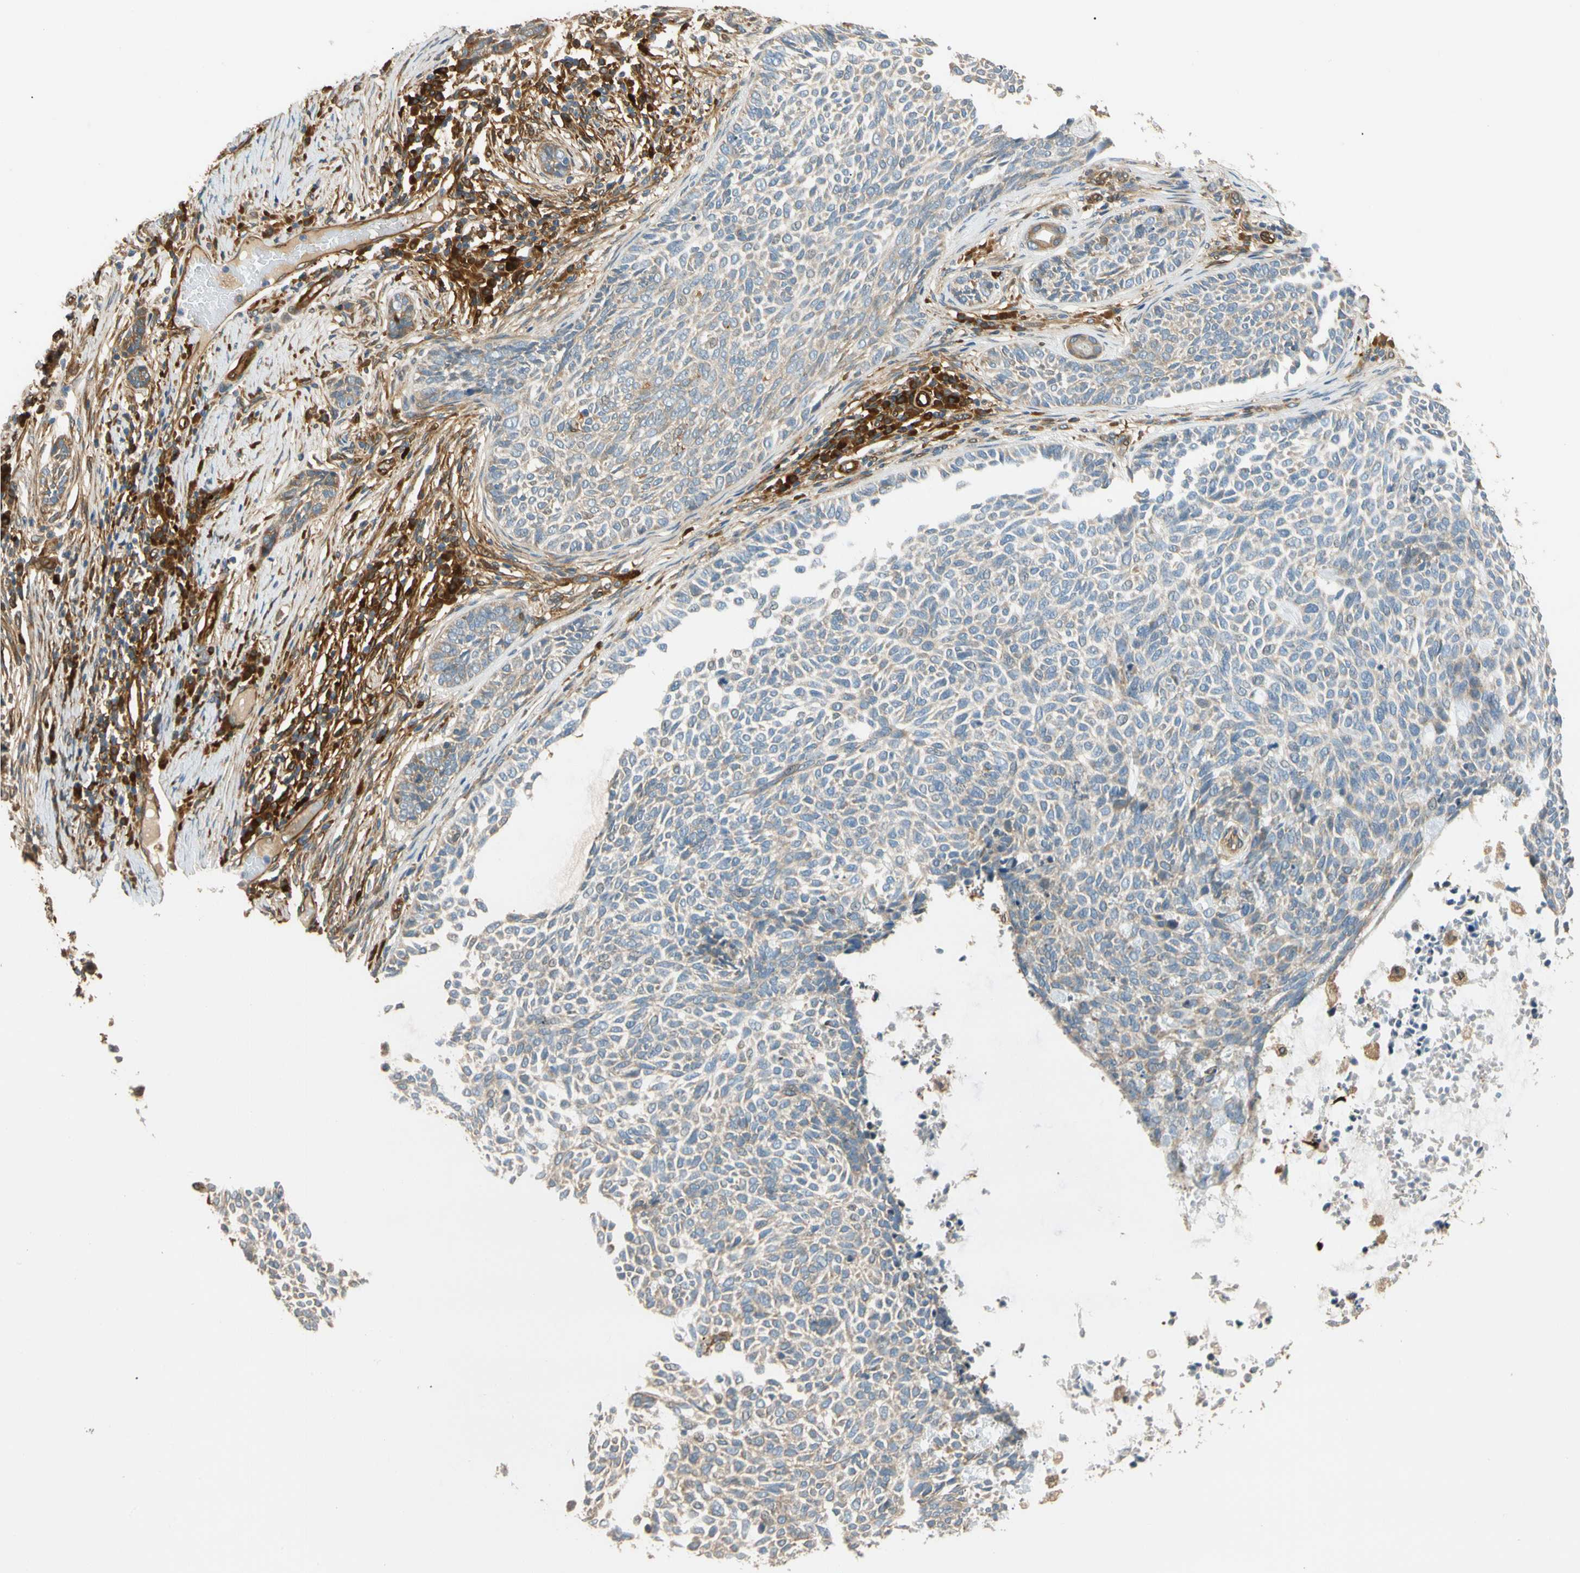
{"staining": {"intensity": "weak", "quantity": ">75%", "location": "cytoplasmic/membranous"}, "tissue": "skin cancer", "cell_type": "Tumor cells", "image_type": "cancer", "snomed": [{"axis": "morphology", "description": "Basal cell carcinoma"}, {"axis": "topography", "description": "Skin"}], "caption": "Immunohistochemistry of skin cancer (basal cell carcinoma) reveals low levels of weak cytoplasmic/membranous staining in approximately >75% of tumor cells. (brown staining indicates protein expression, while blue staining denotes nuclei).", "gene": "PARP14", "patient": {"sex": "male", "age": 87}}